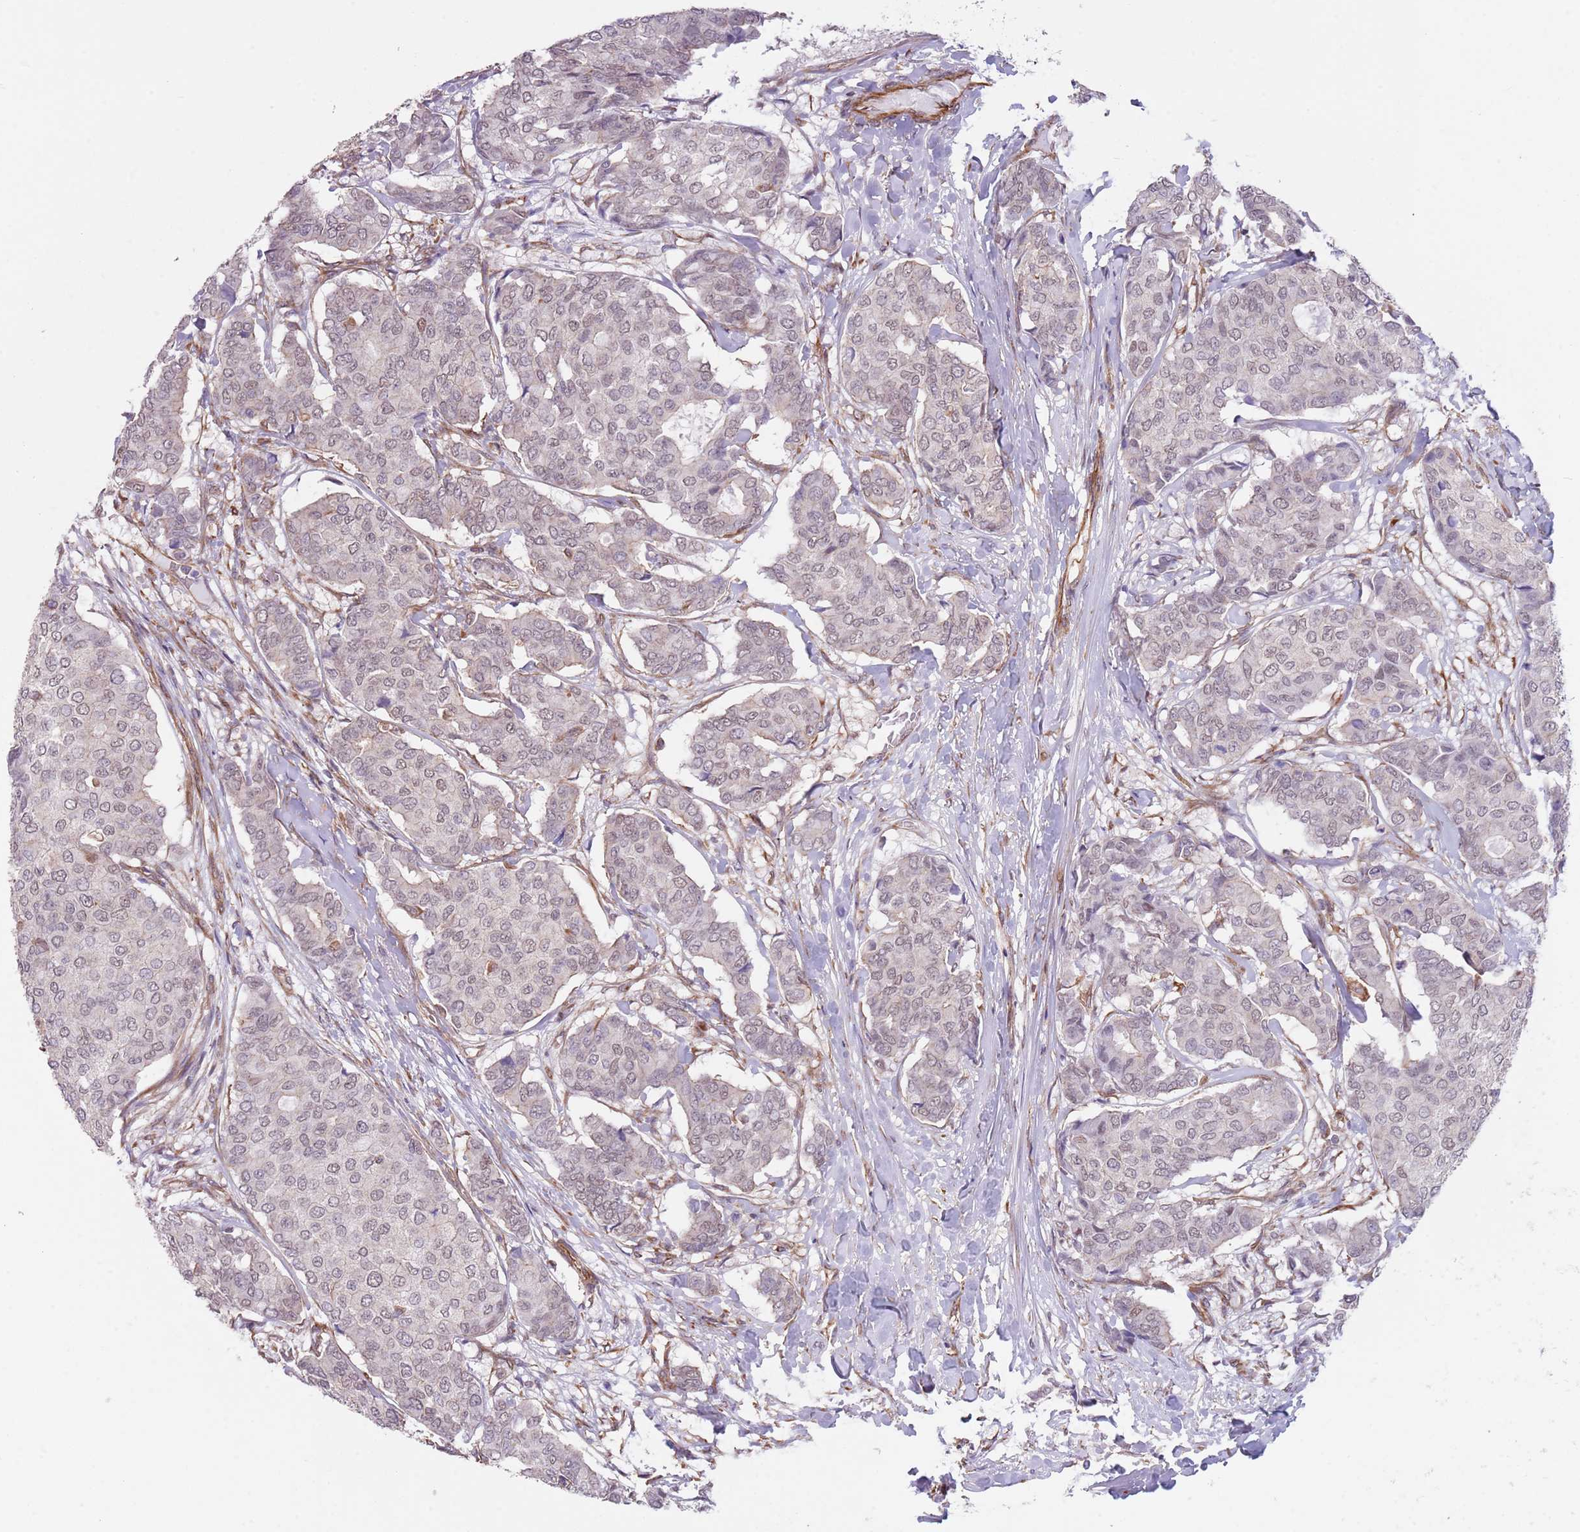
{"staining": {"intensity": "negative", "quantity": "none", "location": "none"}, "tissue": "breast cancer", "cell_type": "Tumor cells", "image_type": "cancer", "snomed": [{"axis": "morphology", "description": "Duct carcinoma"}, {"axis": "topography", "description": "Breast"}], "caption": "Immunohistochemical staining of human breast invasive ductal carcinoma reveals no significant expression in tumor cells.", "gene": "CREBZF", "patient": {"sex": "female", "age": 75}}